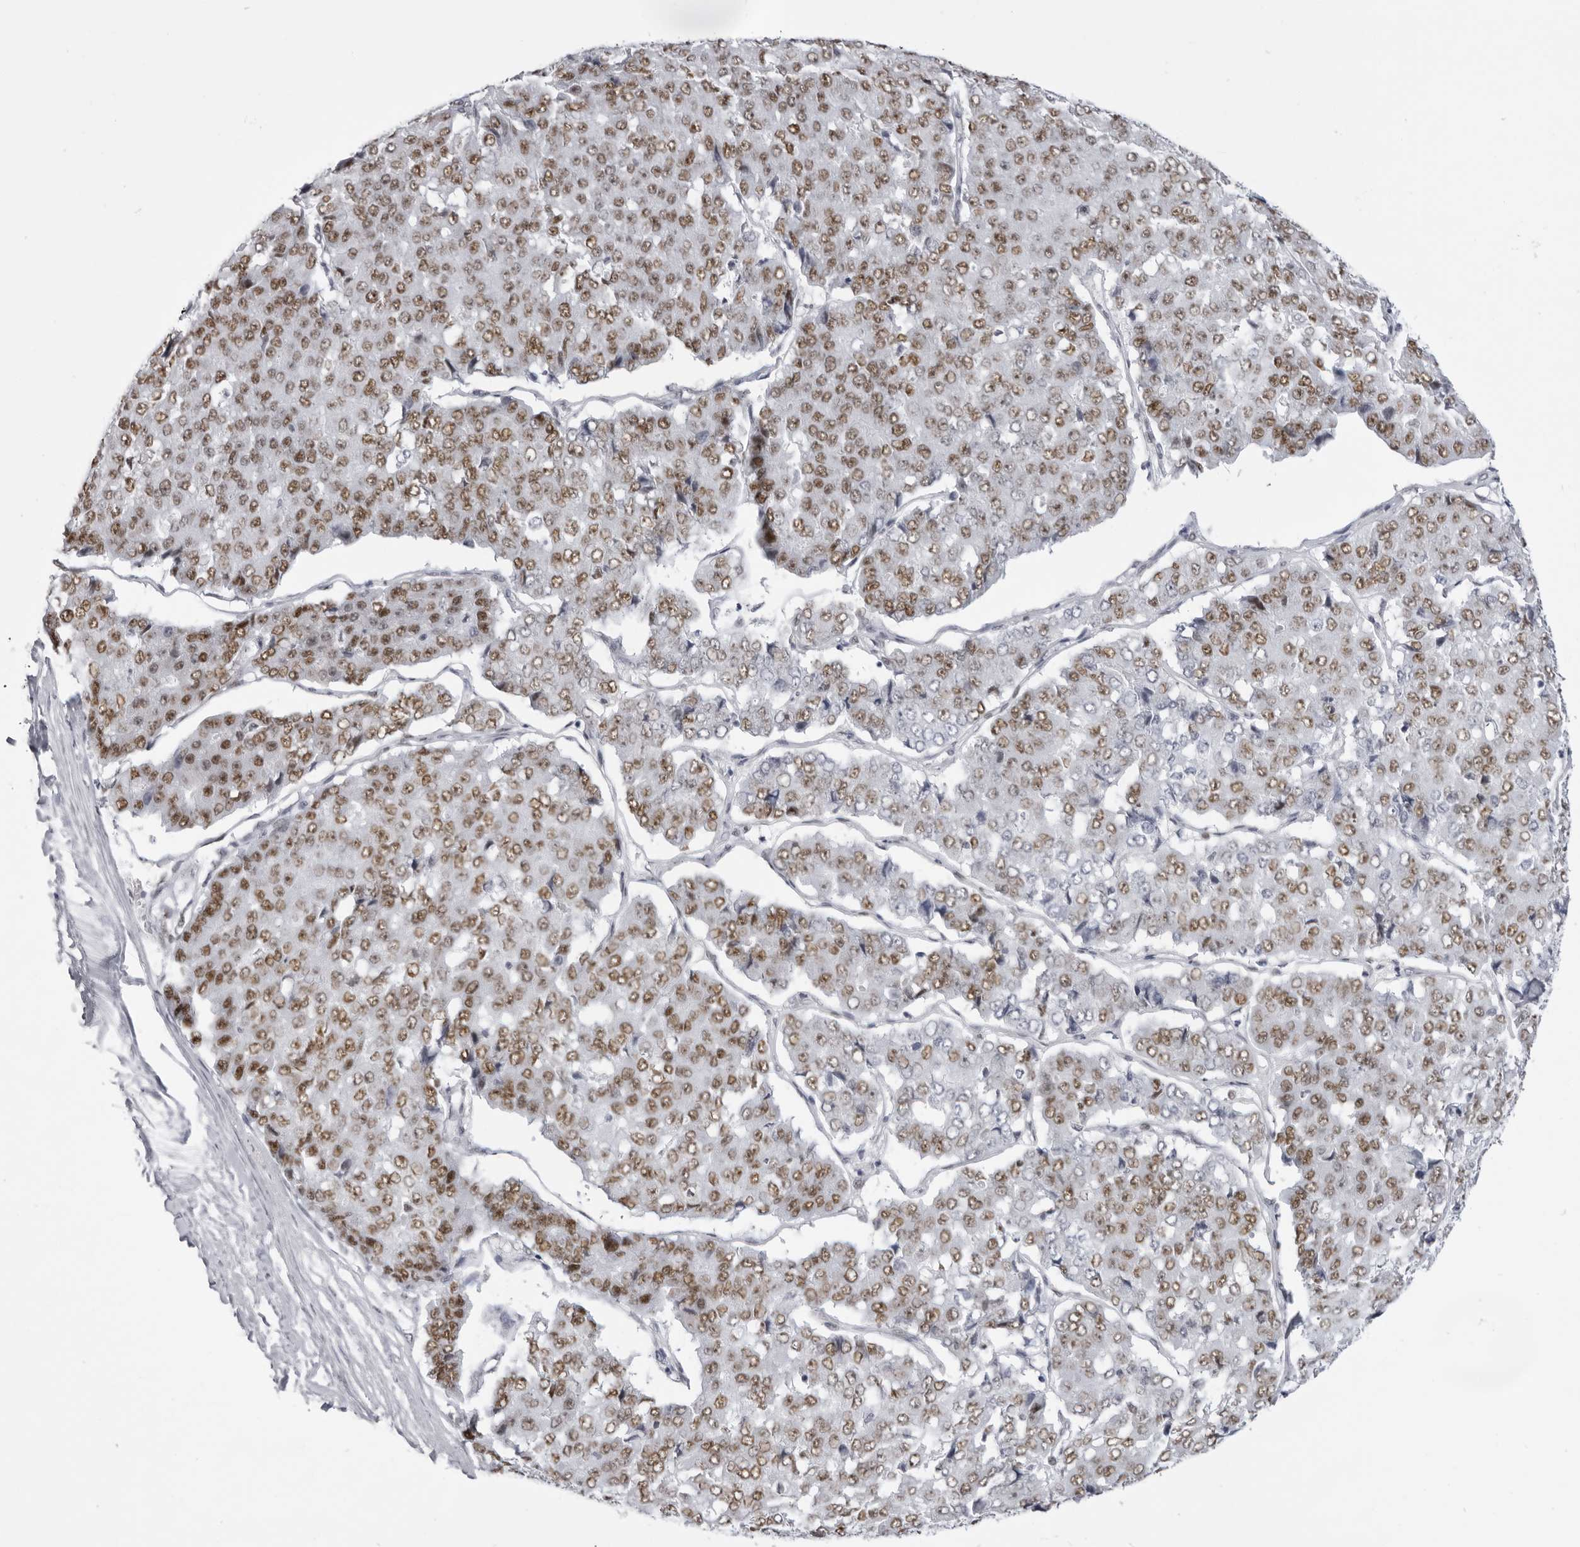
{"staining": {"intensity": "moderate", "quantity": ">75%", "location": "nuclear"}, "tissue": "pancreatic cancer", "cell_type": "Tumor cells", "image_type": "cancer", "snomed": [{"axis": "morphology", "description": "Adenocarcinoma, NOS"}, {"axis": "topography", "description": "Pancreas"}], "caption": "IHC of adenocarcinoma (pancreatic) displays medium levels of moderate nuclear expression in approximately >75% of tumor cells.", "gene": "IRF2BP2", "patient": {"sex": "male", "age": 50}}